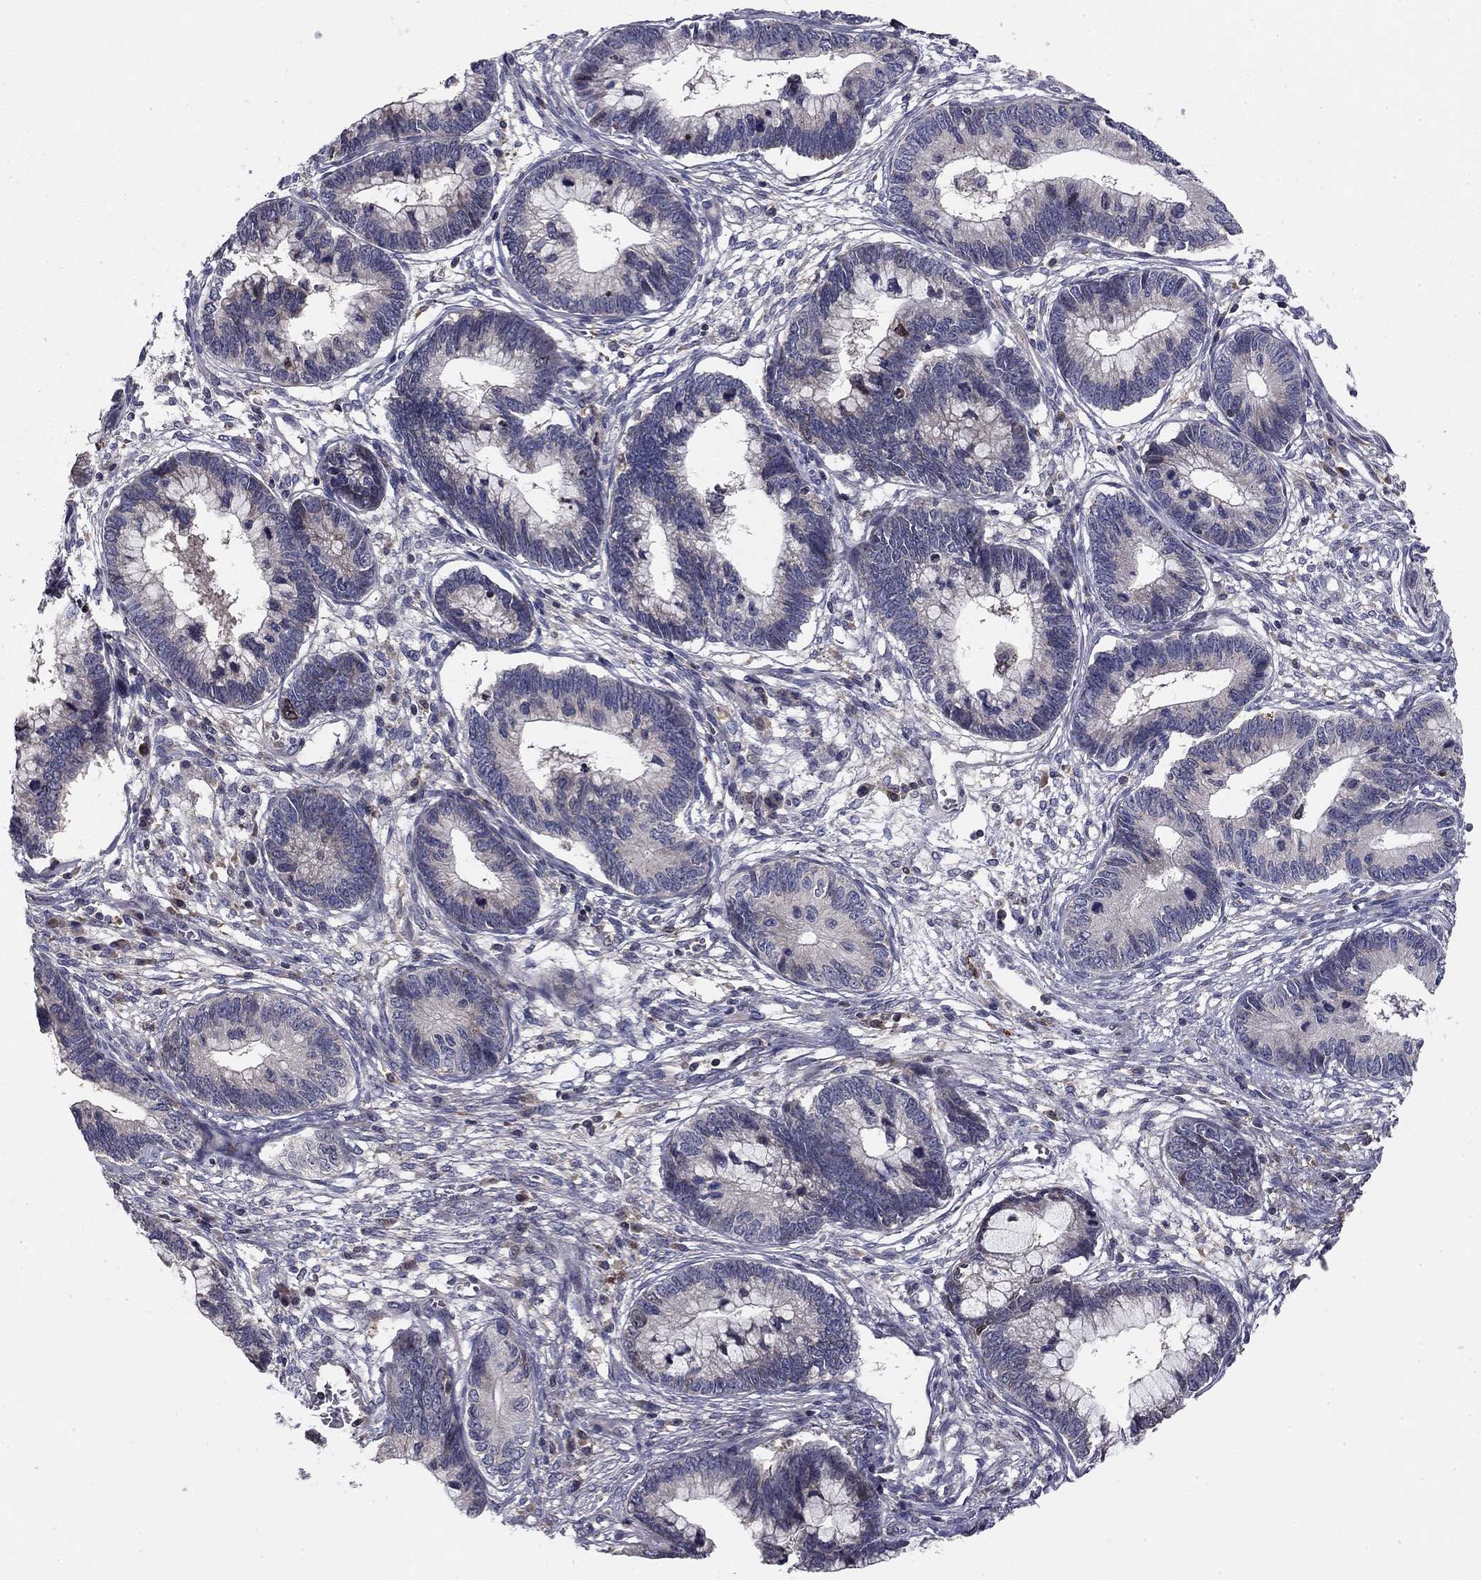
{"staining": {"intensity": "negative", "quantity": "none", "location": "none"}, "tissue": "cervical cancer", "cell_type": "Tumor cells", "image_type": "cancer", "snomed": [{"axis": "morphology", "description": "Adenocarcinoma, NOS"}, {"axis": "topography", "description": "Cervix"}], "caption": "IHC of human cervical cancer reveals no positivity in tumor cells. (Immunohistochemistry (ihc), brightfield microscopy, high magnification).", "gene": "PLCB2", "patient": {"sex": "female", "age": 44}}